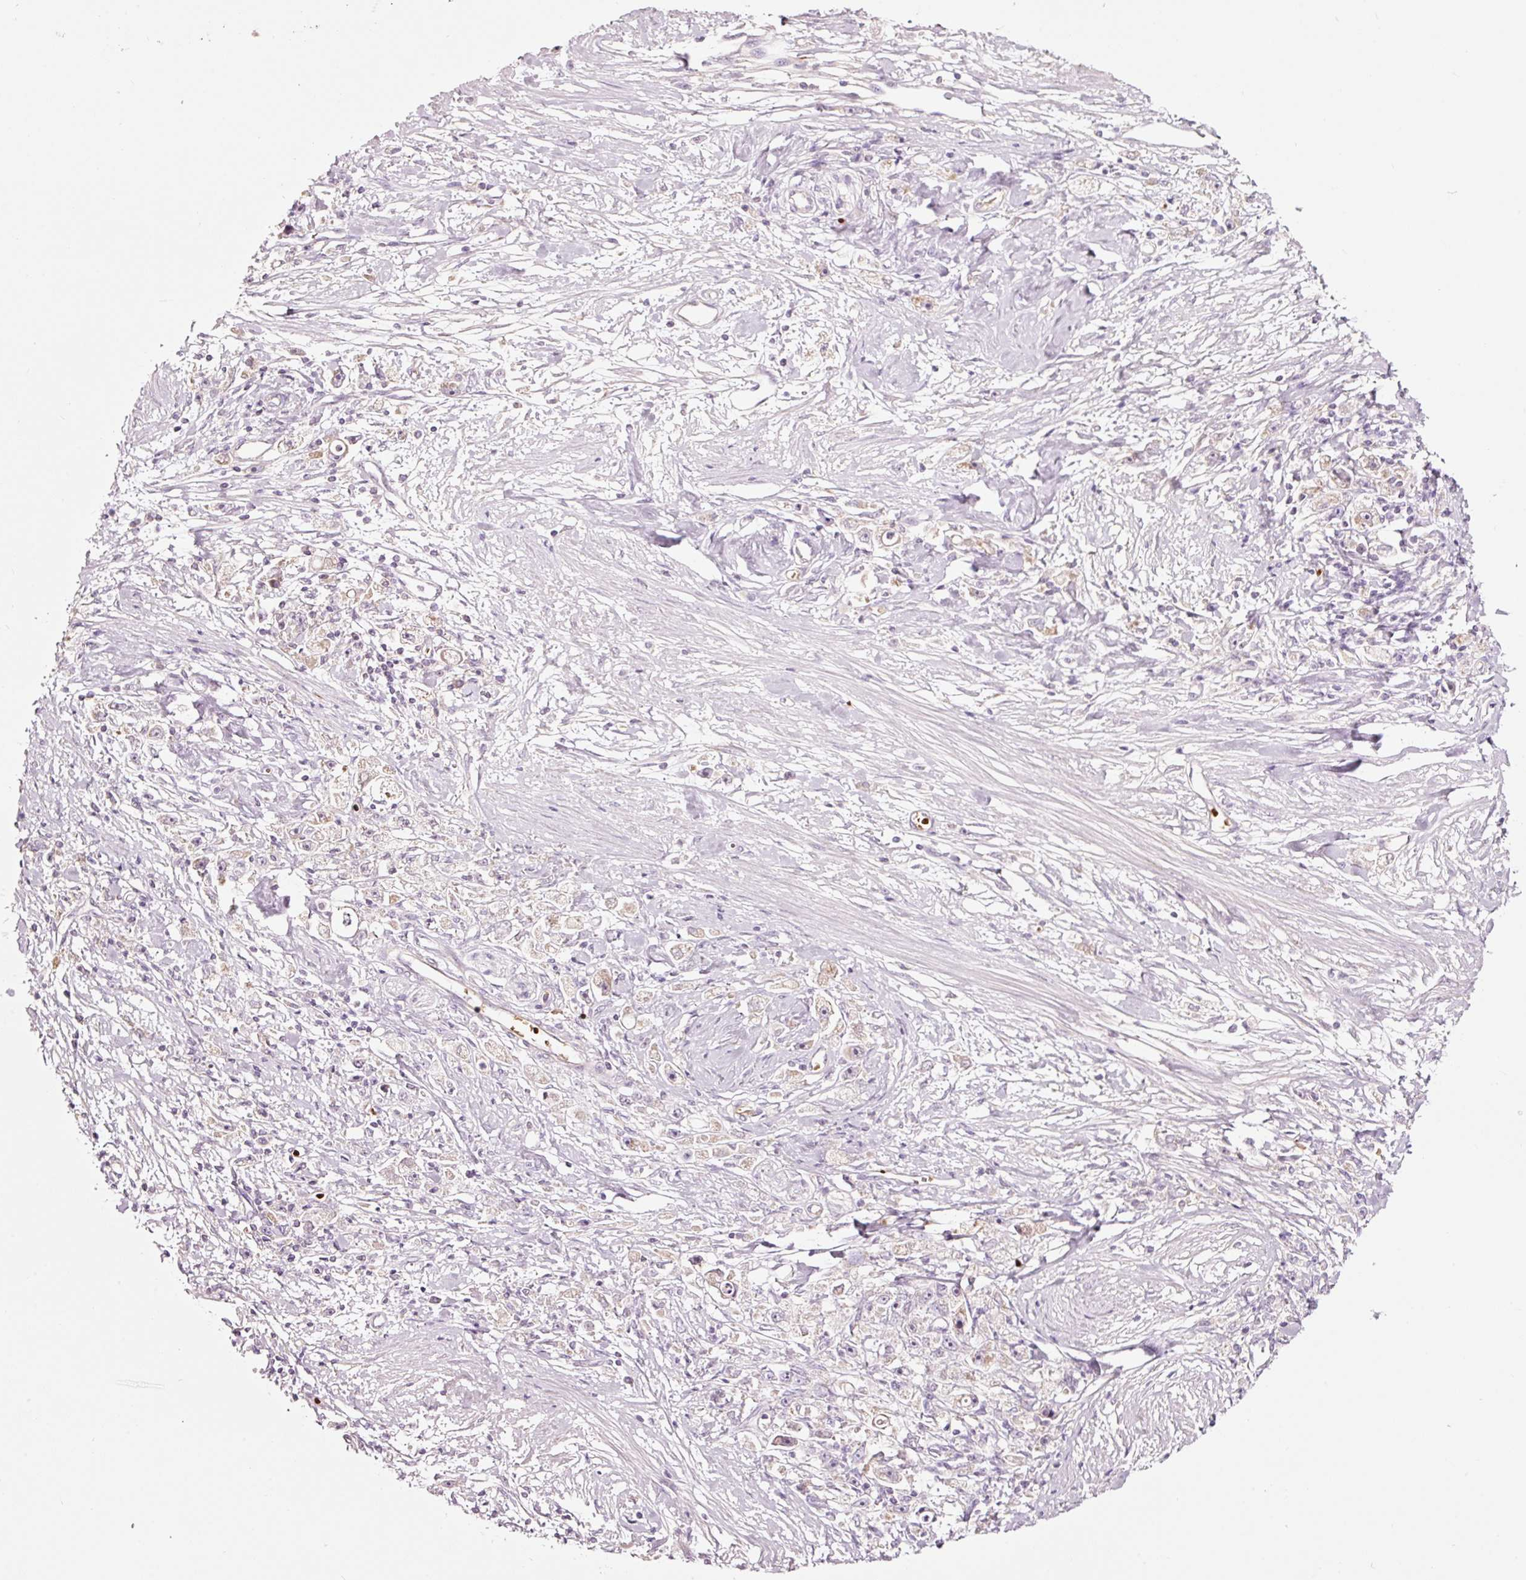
{"staining": {"intensity": "negative", "quantity": "none", "location": "none"}, "tissue": "stomach cancer", "cell_type": "Tumor cells", "image_type": "cancer", "snomed": [{"axis": "morphology", "description": "Adenocarcinoma, NOS"}, {"axis": "topography", "description": "Stomach"}], "caption": "An immunohistochemistry (IHC) photomicrograph of stomach cancer (adenocarcinoma) is shown. There is no staining in tumor cells of stomach cancer (adenocarcinoma). (DAB (3,3'-diaminobenzidine) immunohistochemistry with hematoxylin counter stain).", "gene": "LDHAL6B", "patient": {"sex": "female", "age": 59}}